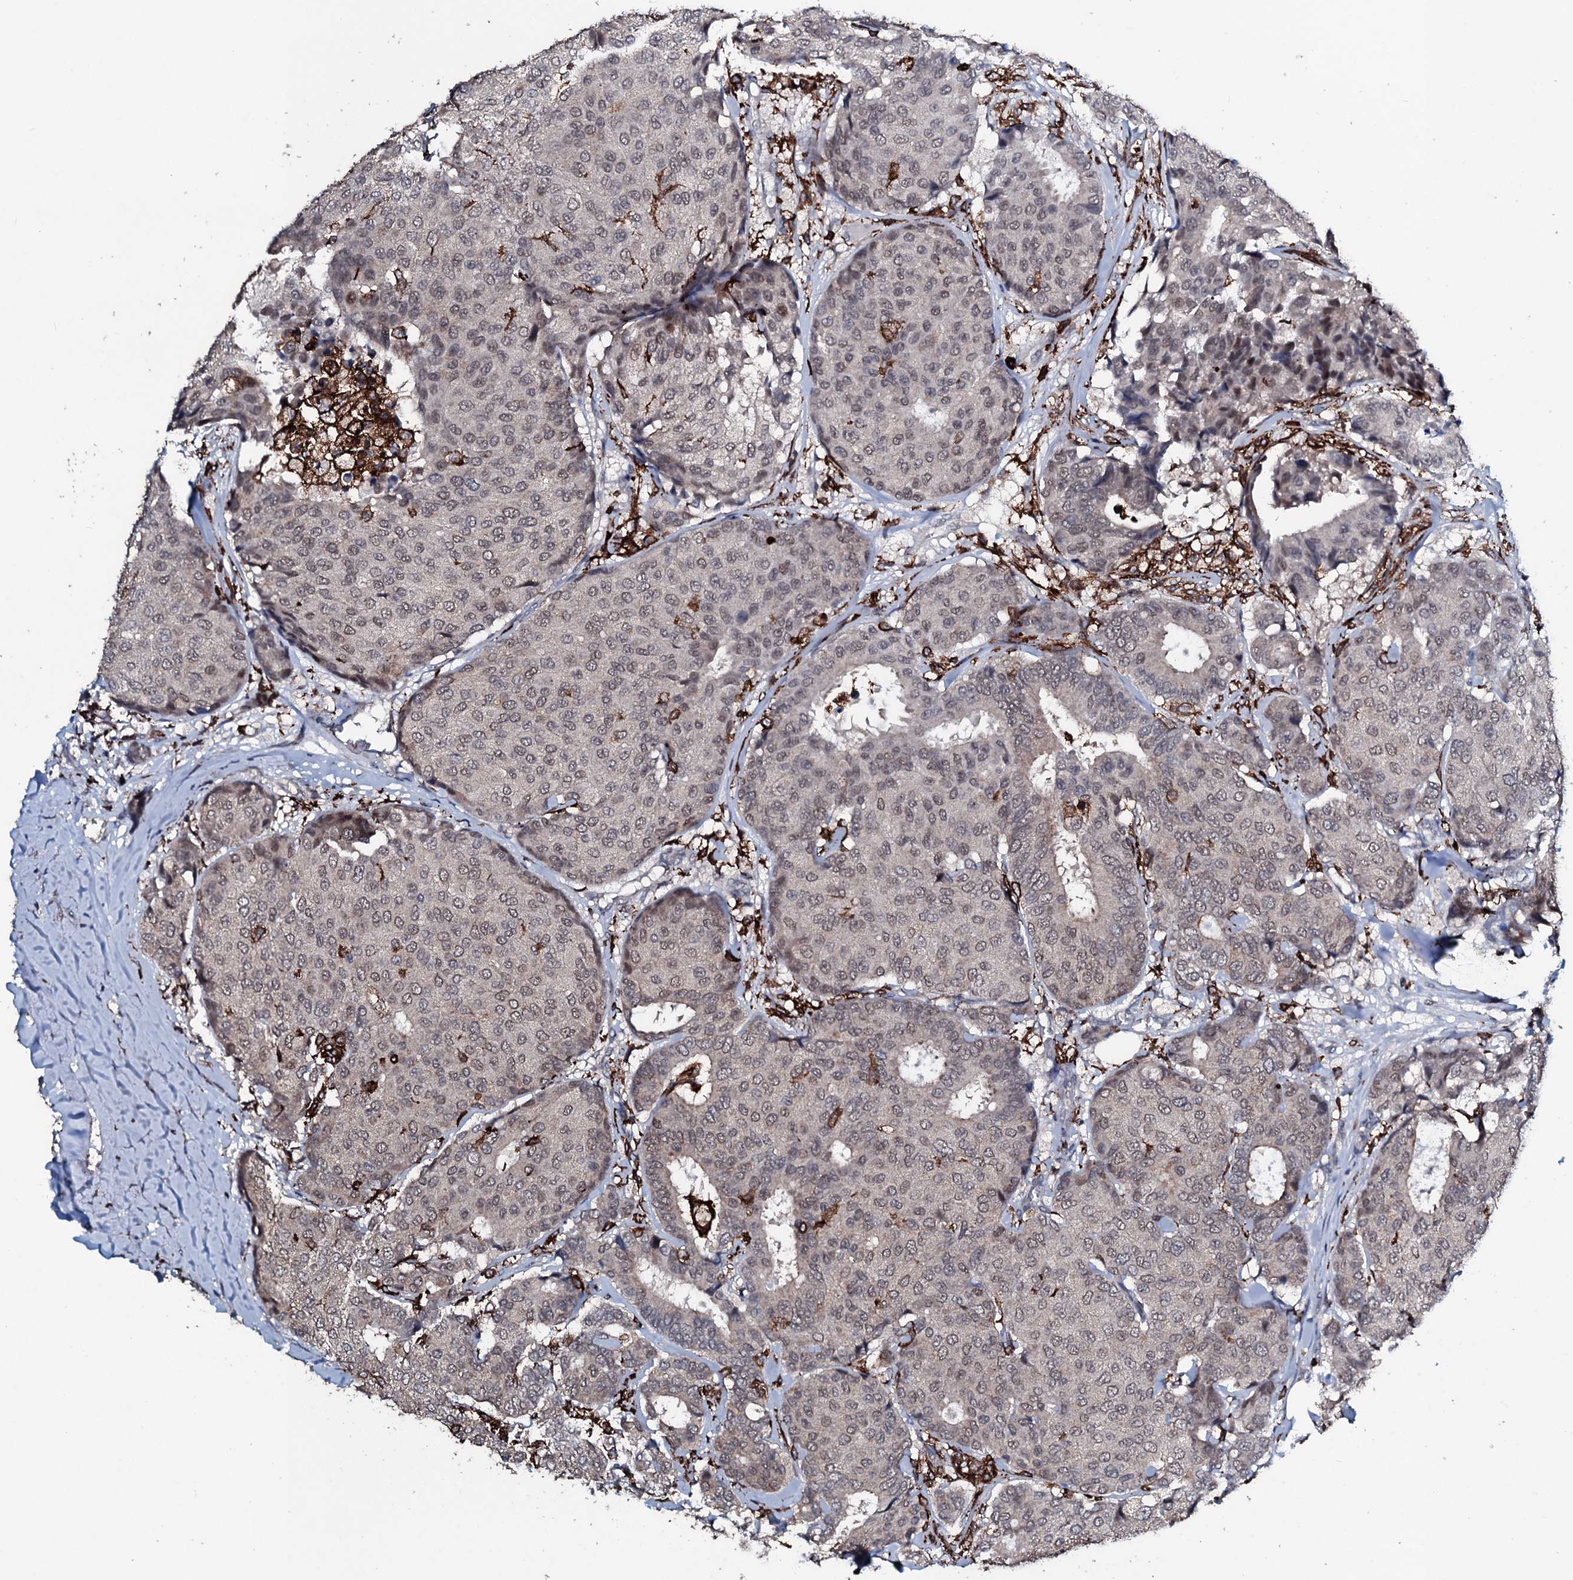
{"staining": {"intensity": "weak", "quantity": ">75%", "location": "nuclear"}, "tissue": "breast cancer", "cell_type": "Tumor cells", "image_type": "cancer", "snomed": [{"axis": "morphology", "description": "Duct carcinoma"}, {"axis": "topography", "description": "Breast"}], "caption": "Tumor cells reveal weak nuclear positivity in about >75% of cells in breast infiltrating ductal carcinoma.", "gene": "OGFOD2", "patient": {"sex": "female", "age": 75}}